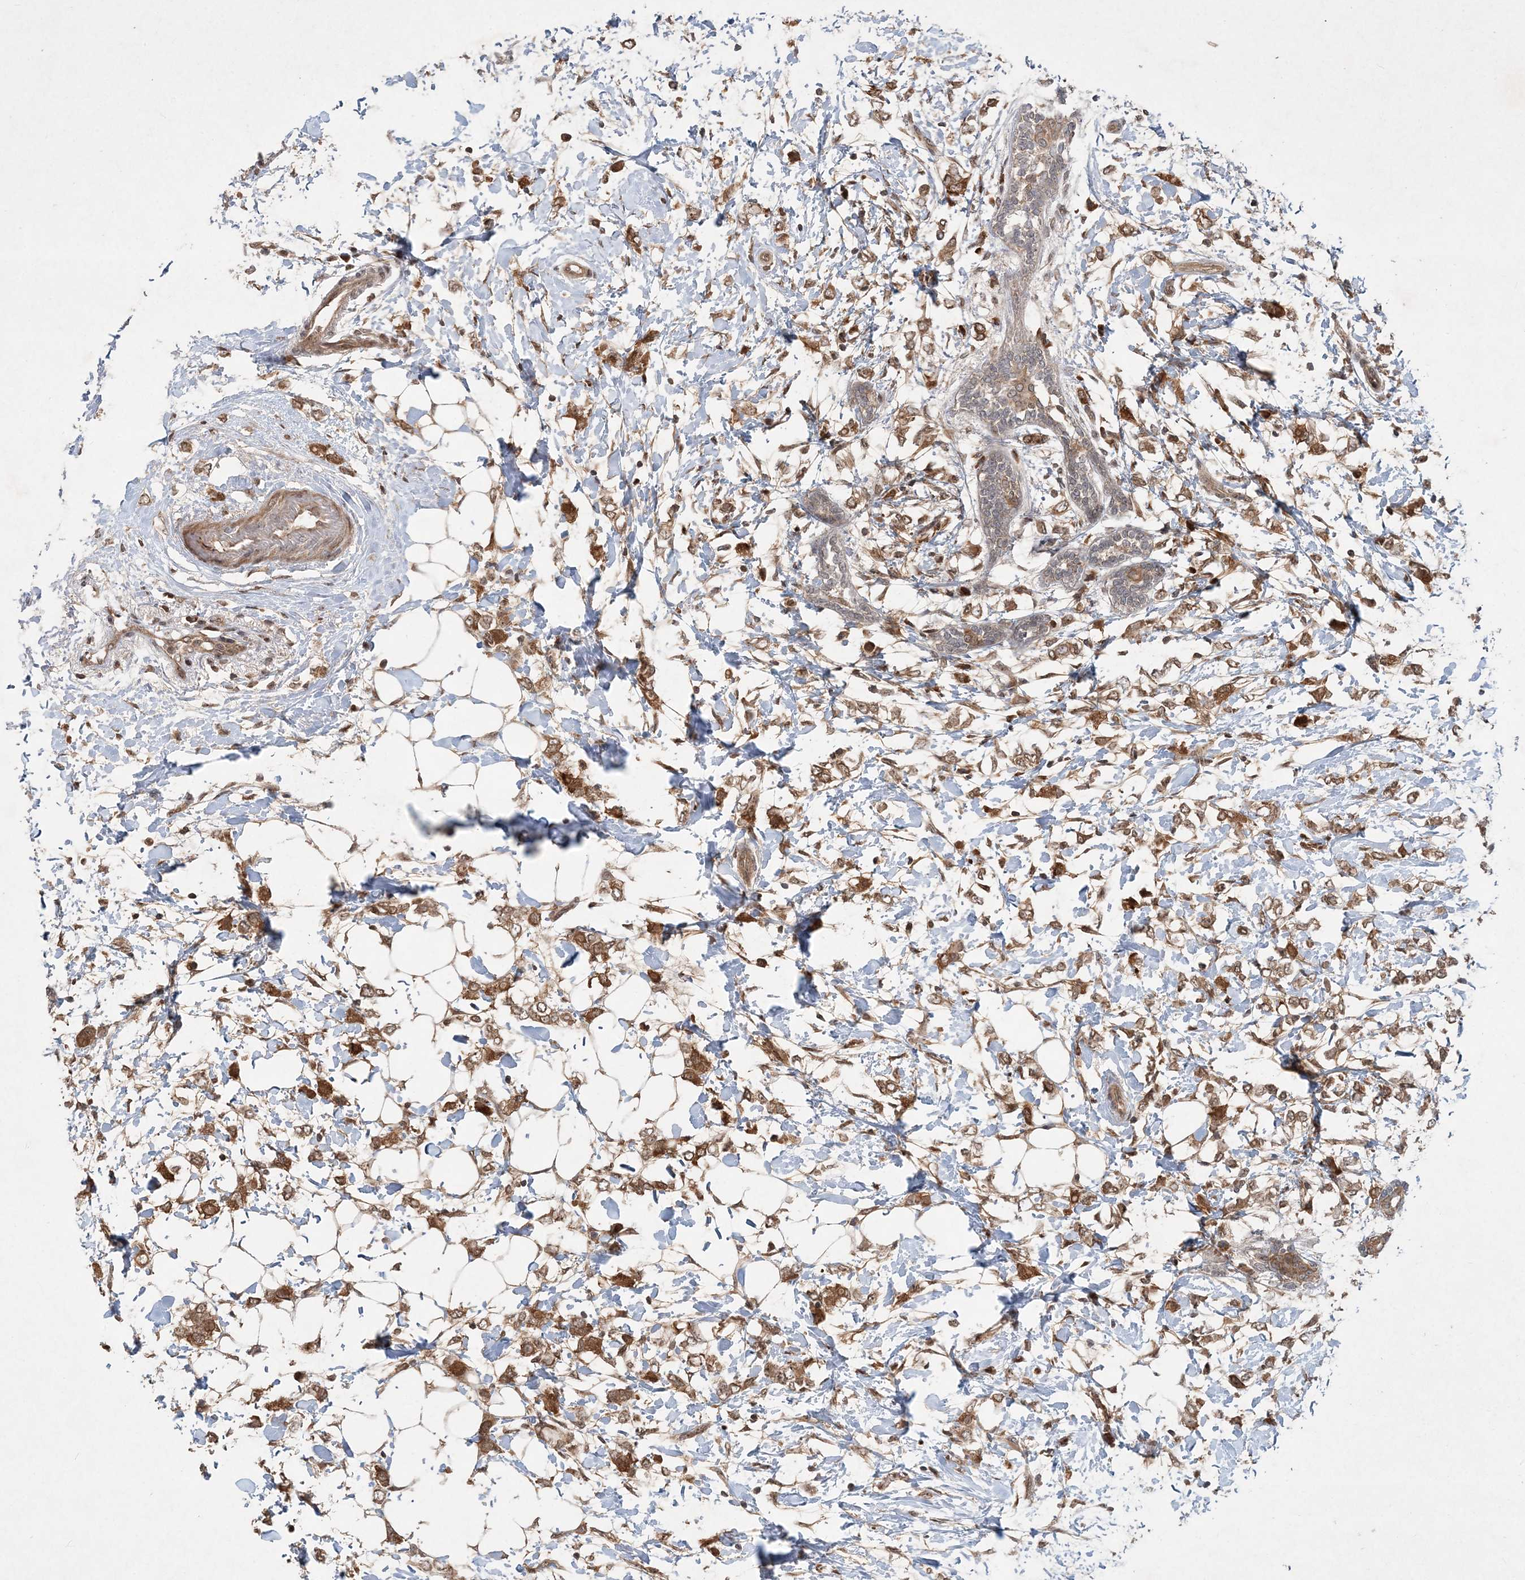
{"staining": {"intensity": "moderate", "quantity": ">75%", "location": "cytoplasmic/membranous"}, "tissue": "breast cancer", "cell_type": "Tumor cells", "image_type": "cancer", "snomed": [{"axis": "morphology", "description": "Normal tissue, NOS"}, {"axis": "morphology", "description": "Lobular carcinoma"}, {"axis": "topography", "description": "Breast"}], "caption": "A brown stain labels moderate cytoplasmic/membranous staining of a protein in human breast cancer (lobular carcinoma) tumor cells. (brown staining indicates protein expression, while blue staining denotes nuclei).", "gene": "UBR3", "patient": {"sex": "female", "age": 47}}